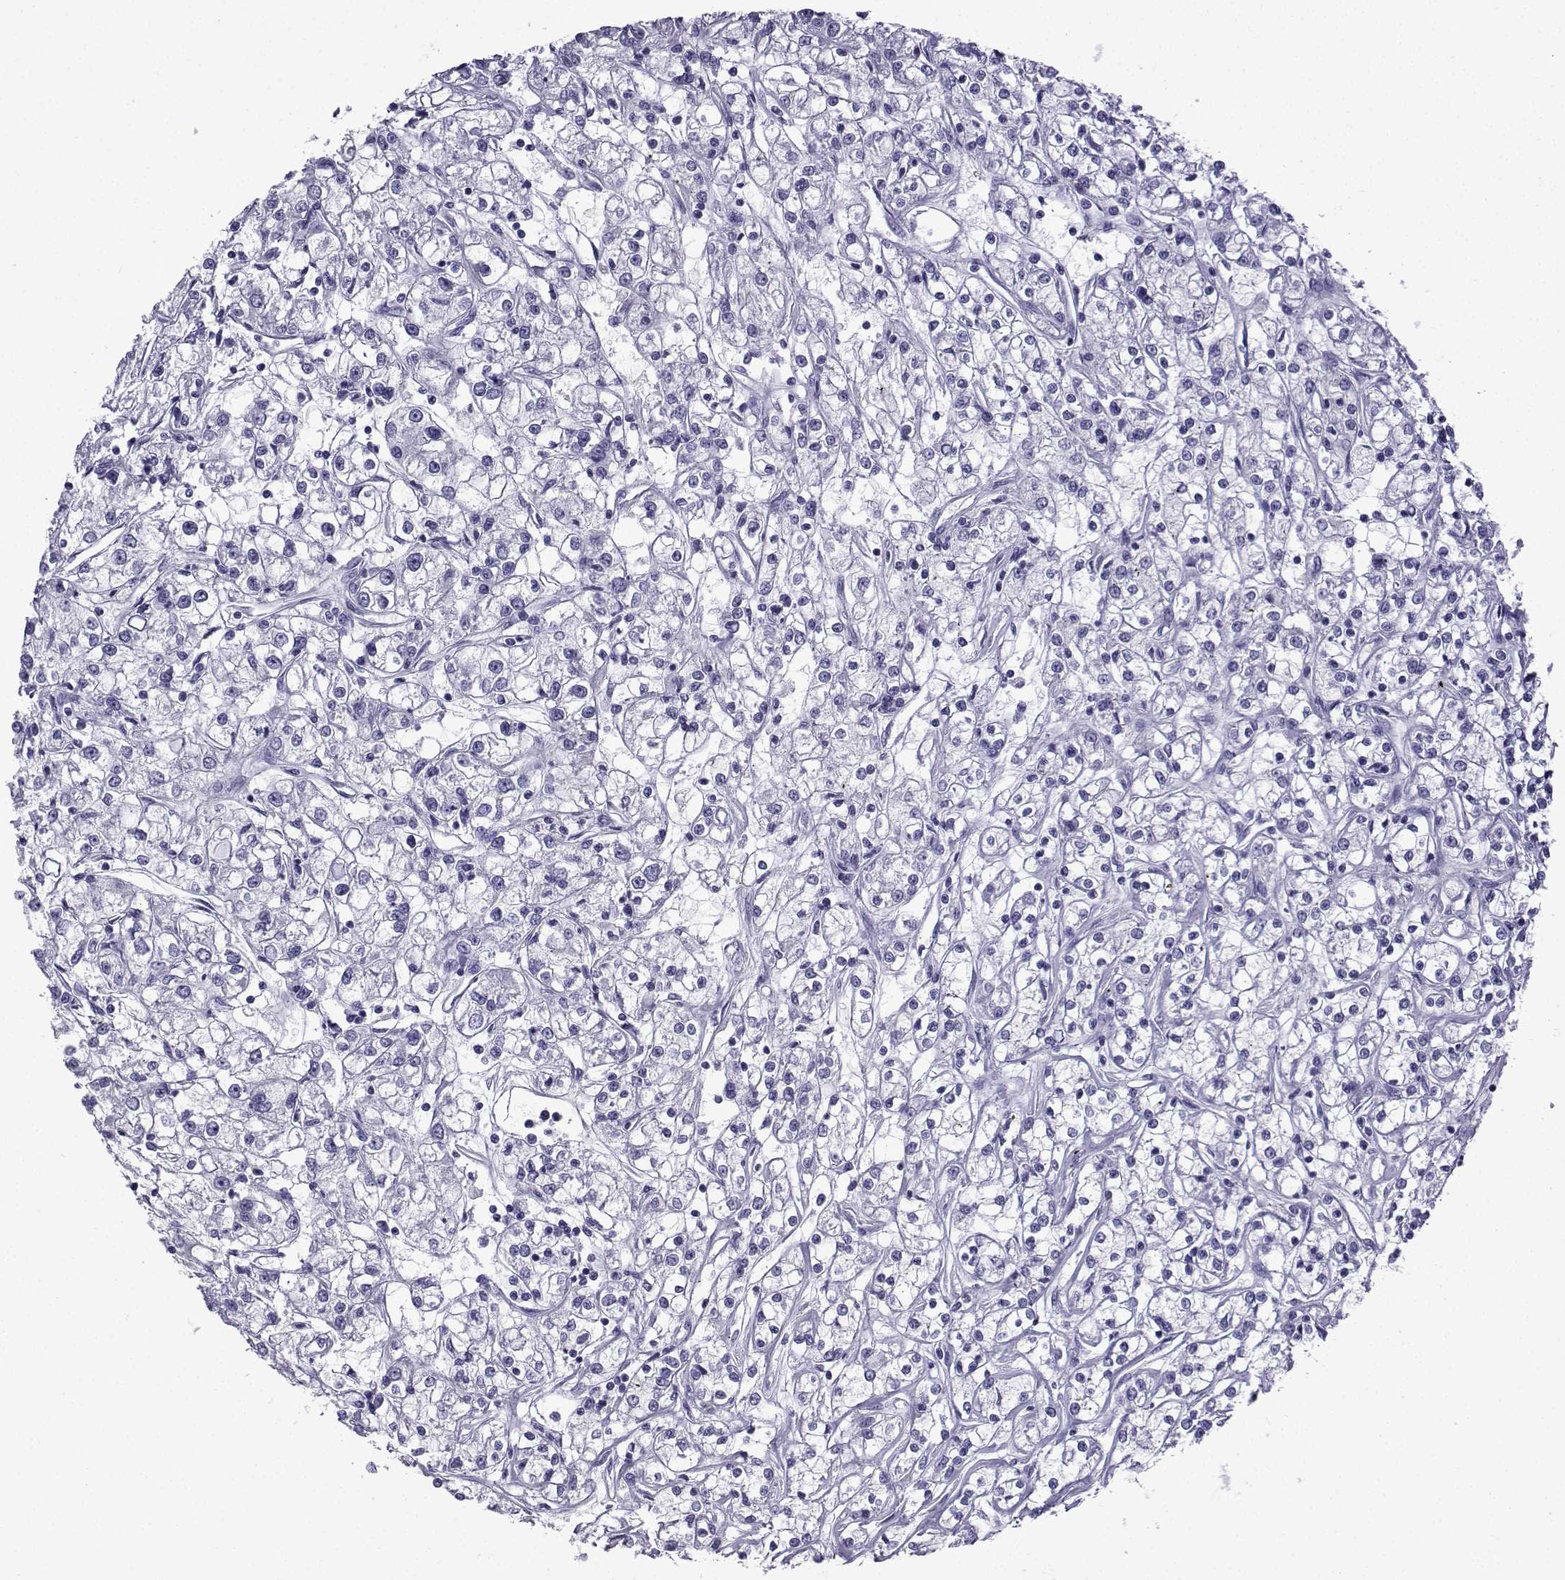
{"staining": {"intensity": "negative", "quantity": "none", "location": "none"}, "tissue": "renal cancer", "cell_type": "Tumor cells", "image_type": "cancer", "snomed": [{"axis": "morphology", "description": "Adenocarcinoma, NOS"}, {"axis": "topography", "description": "Kidney"}], "caption": "Immunohistochemistry image of neoplastic tissue: adenocarcinoma (renal) stained with DAB exhibits no significant protein staining in tumor cells.", "gene": "KCNF1", "patient": {"sex": "female", "age": 59}}